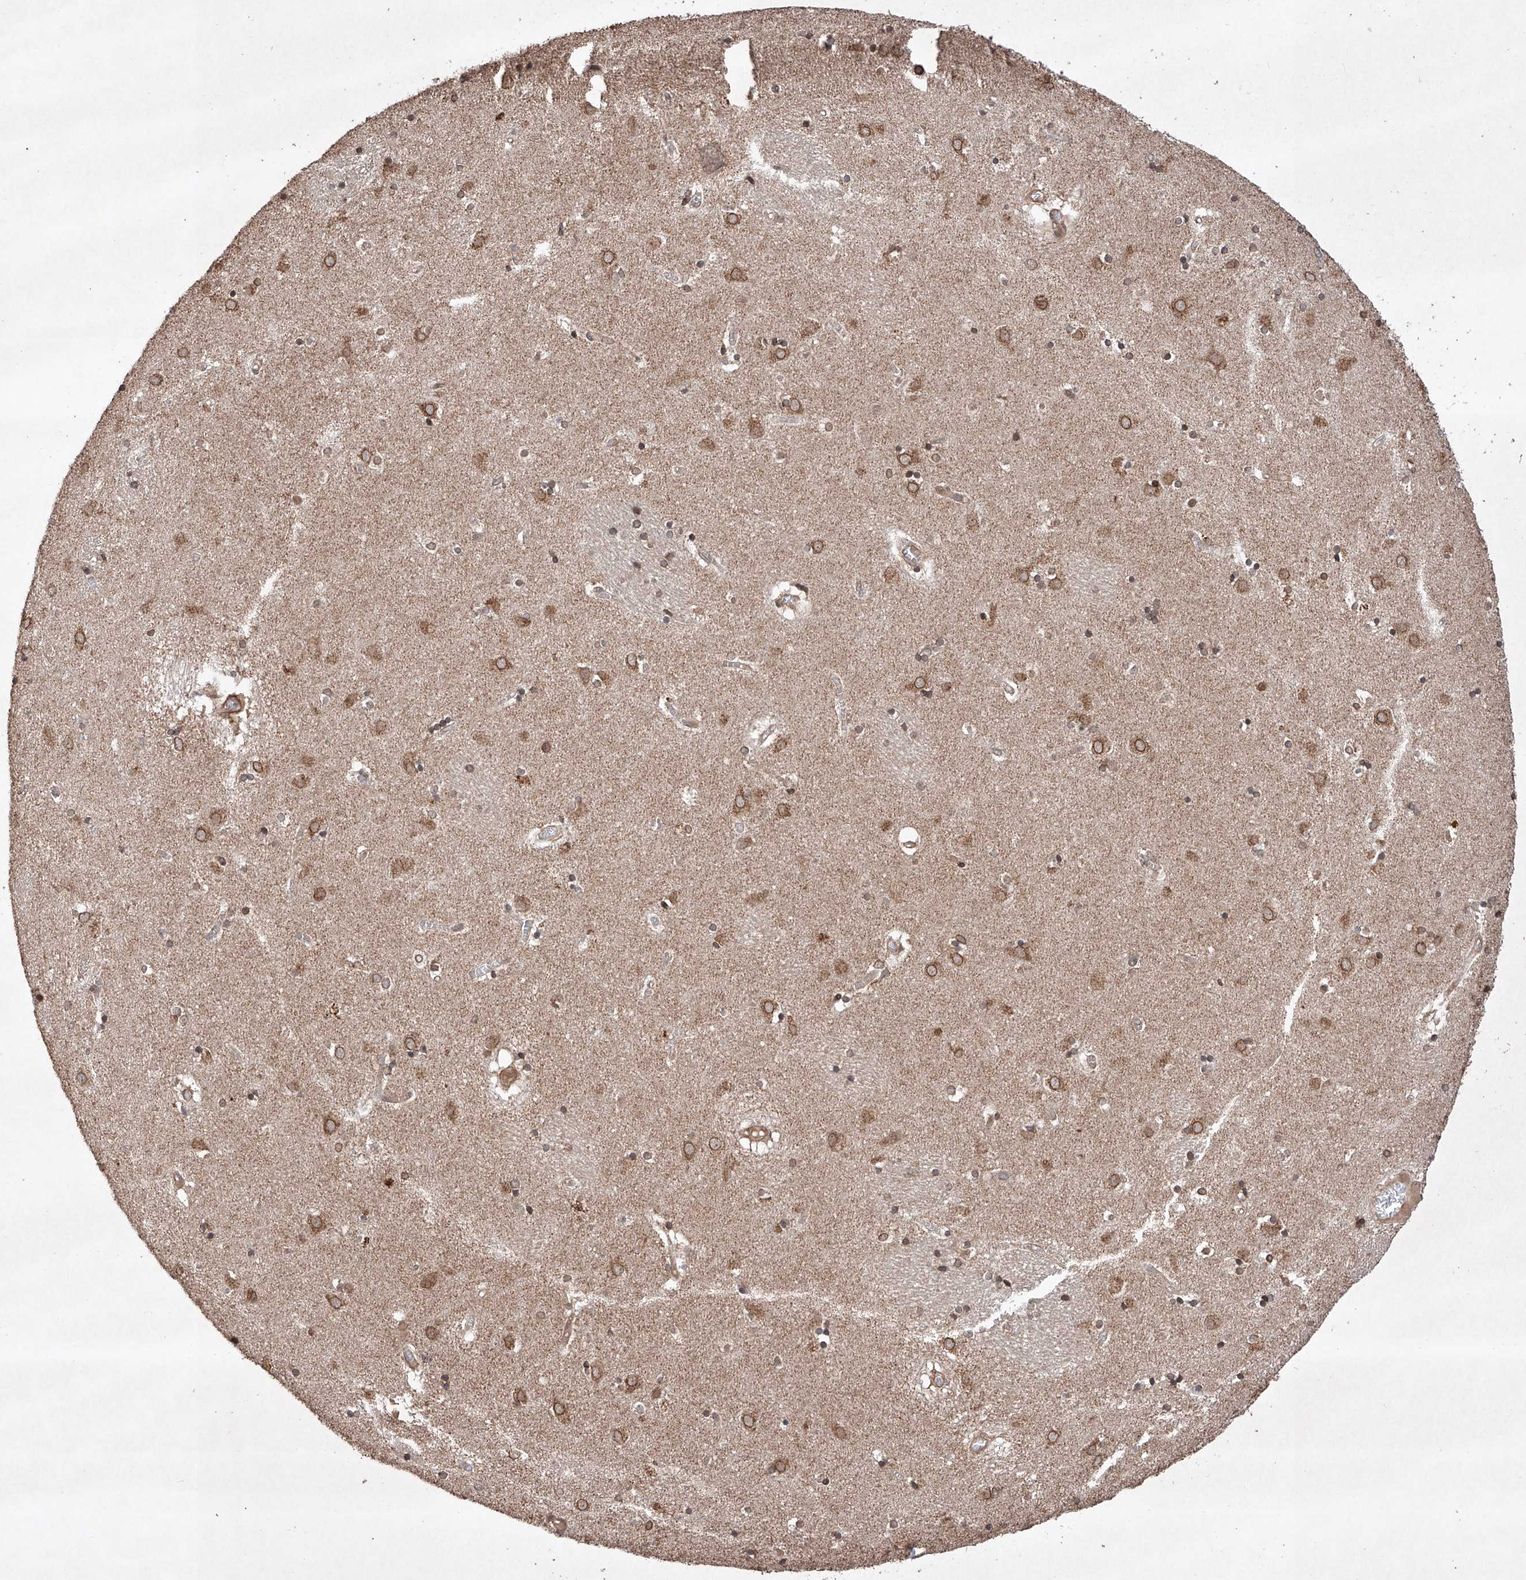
{"staining": {"intensity": "weak", "quantity": "25%-75%", "location": "cytoplasmic/membranous"}, "tissue": "caudate", "cell_type": "Glial cells", "image_type": "normal", "snomed": [{"axis": "morphology", "description": "Normal tissue, NOS"}, {"axis": "topography", "description": "Lateral ventricle wall"}], "caption": "Caudate stained with DAB IHC exhibits low levels of weak cytoplasmic/membranous expression in approximately 25%-75% of glial cells.", "gene": "LURAP1", "patient": {"sex": "male", "age": 70}}